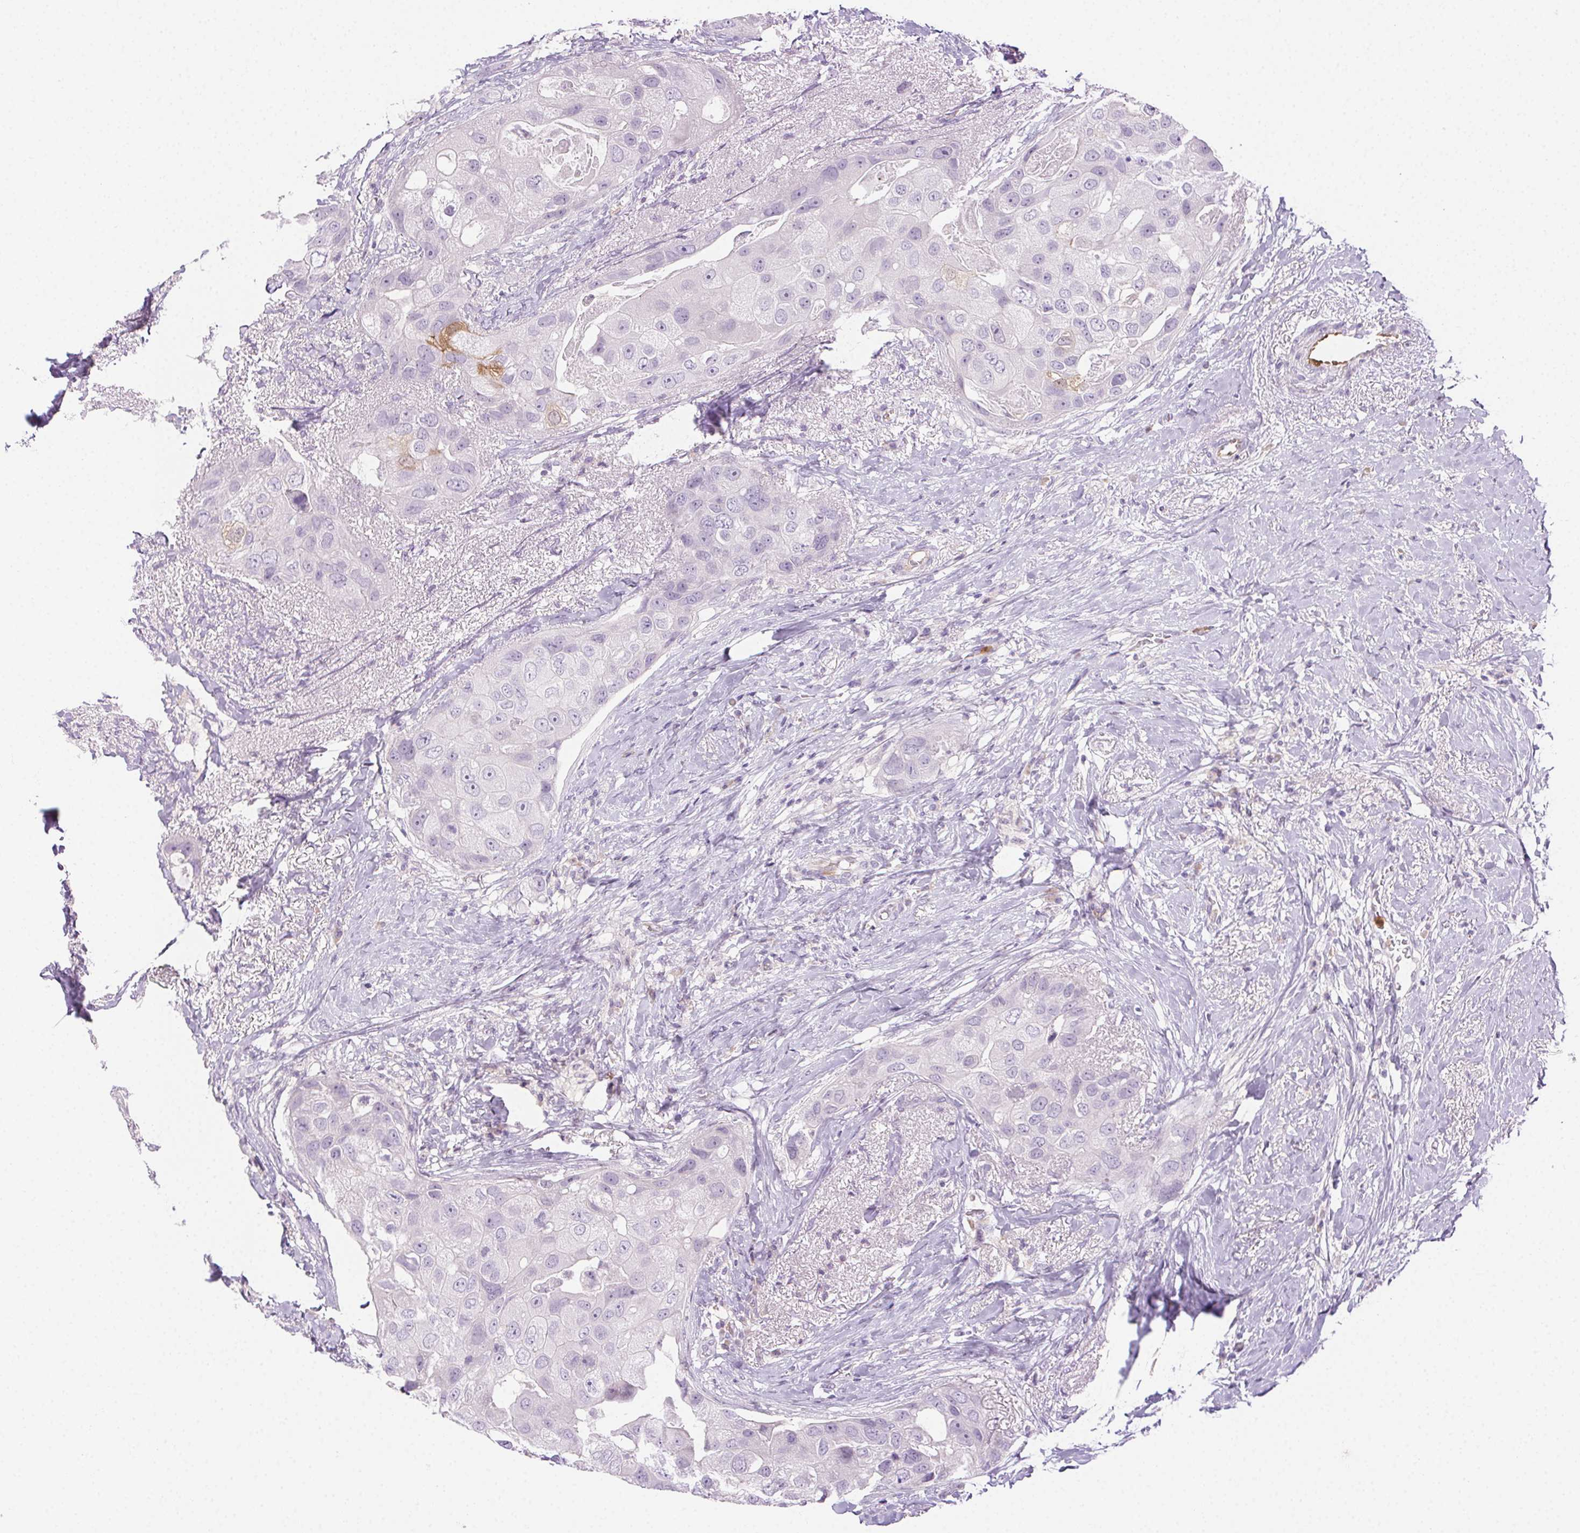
{"staining": {"intensity": "negative", "quantity": "none", "location": "none"}, "tissue": "breast cancer", "cell_type": "Tumor cells", "image_type": "cancer", "snomed": [{"axis": "morphology", "description": "Duct carcinoma"}, {"axis": "topography", "description": "Breast"}], "caption": "This is an IHC photomicrograph of human infiltrating ductal carcinoma (breast). There is no expression in tumor cells.", "gene": "TMEM45A", "patient": {"sex": "female", "age": 43}}